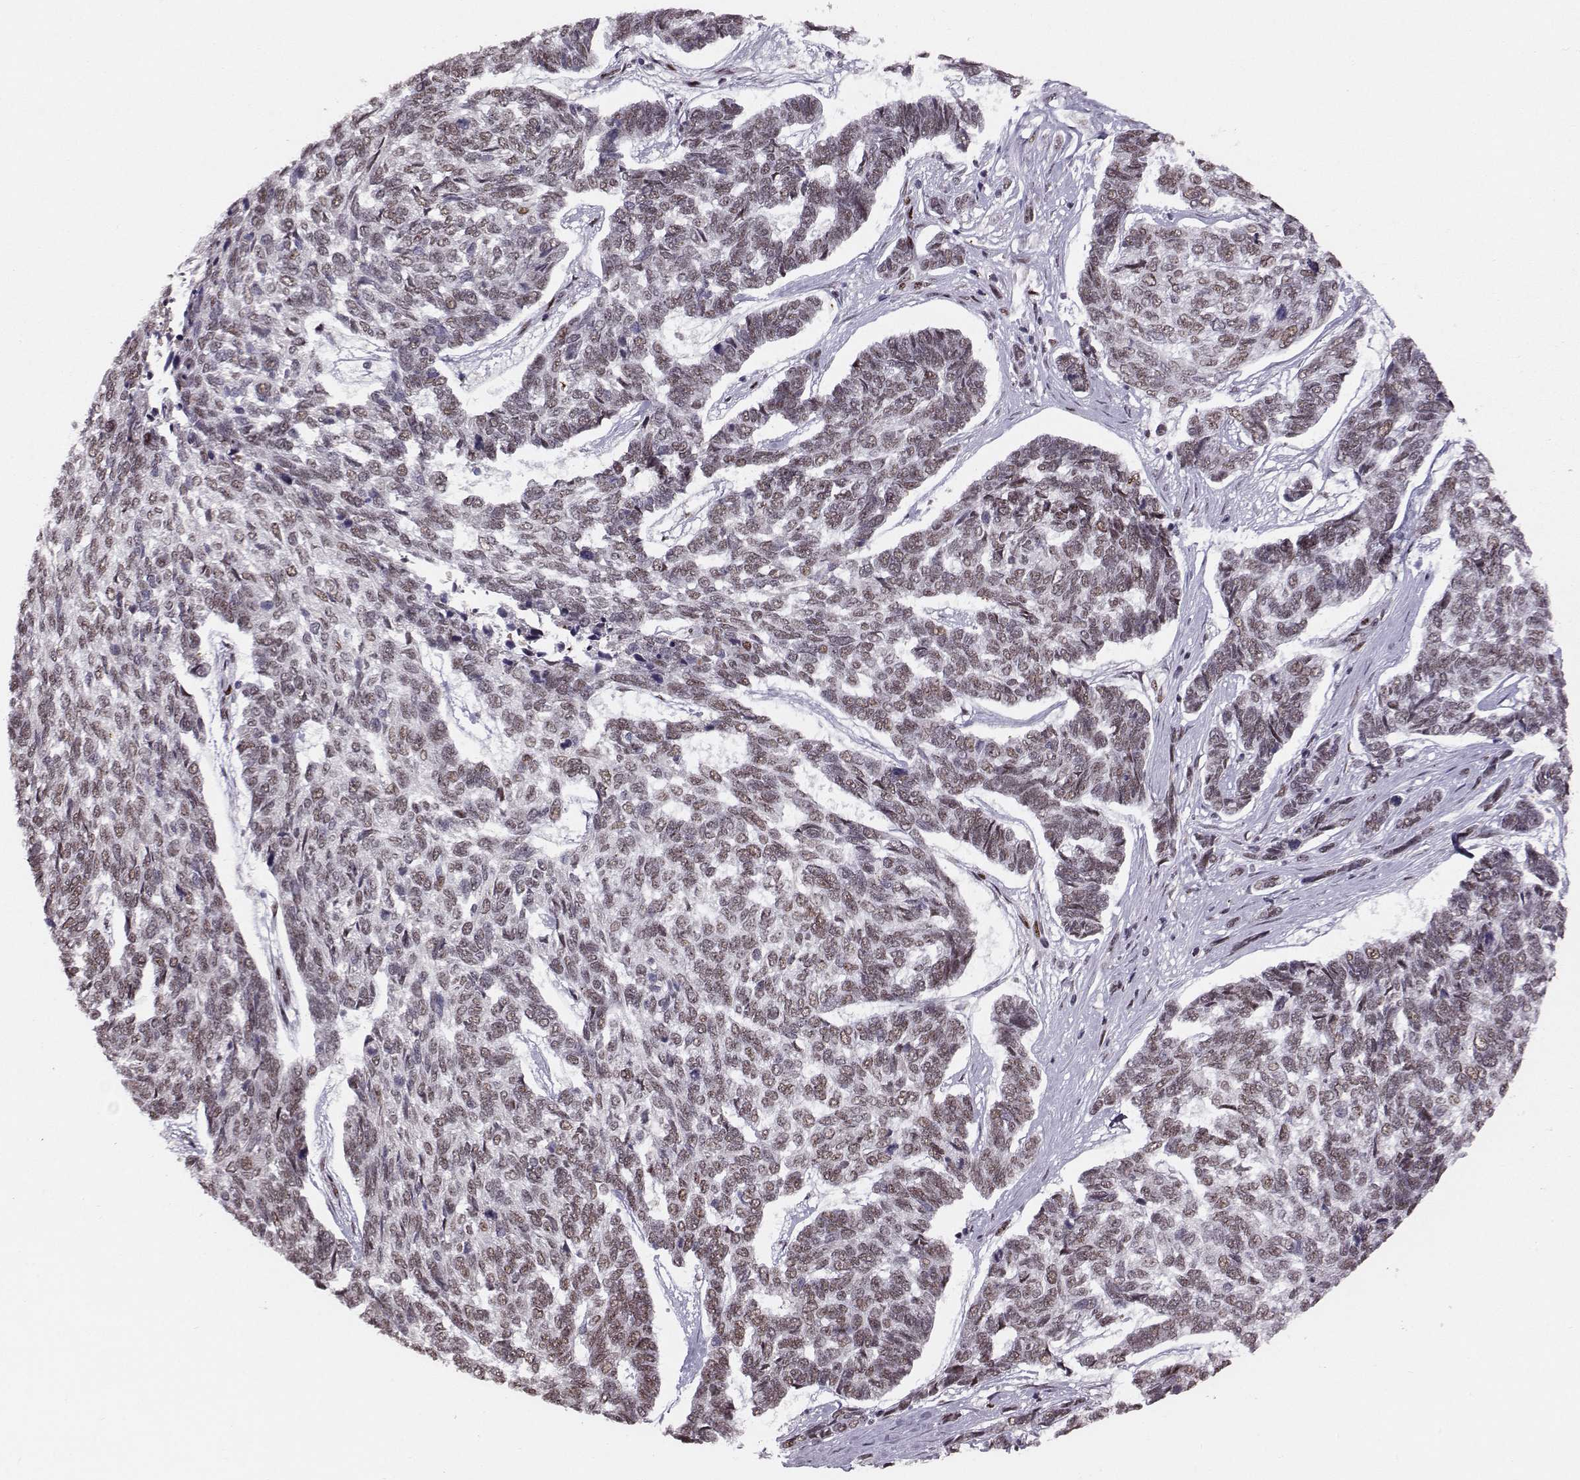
{"staining": {"intensity": "moderate", "quantity": "25%-75%", "location": "nuclear"}, "tissue": "skin cancer", "cell_type": "Tumor cells", "image_type": "cancer", "snomed": [{"axis": "morphology", "description": "Basal cell carcinoma"}, {"axis": "topography", "description": "Skin"}], "caption": "About 25%-75% of tumor cells in human skin cancer (basal cell carcinoma) reveal moderate nuclear protein staining as visualized by brown immunohistochemical staining.", "gene": "SNAPC2", "patient": {"sex": "female", "age": 65}}